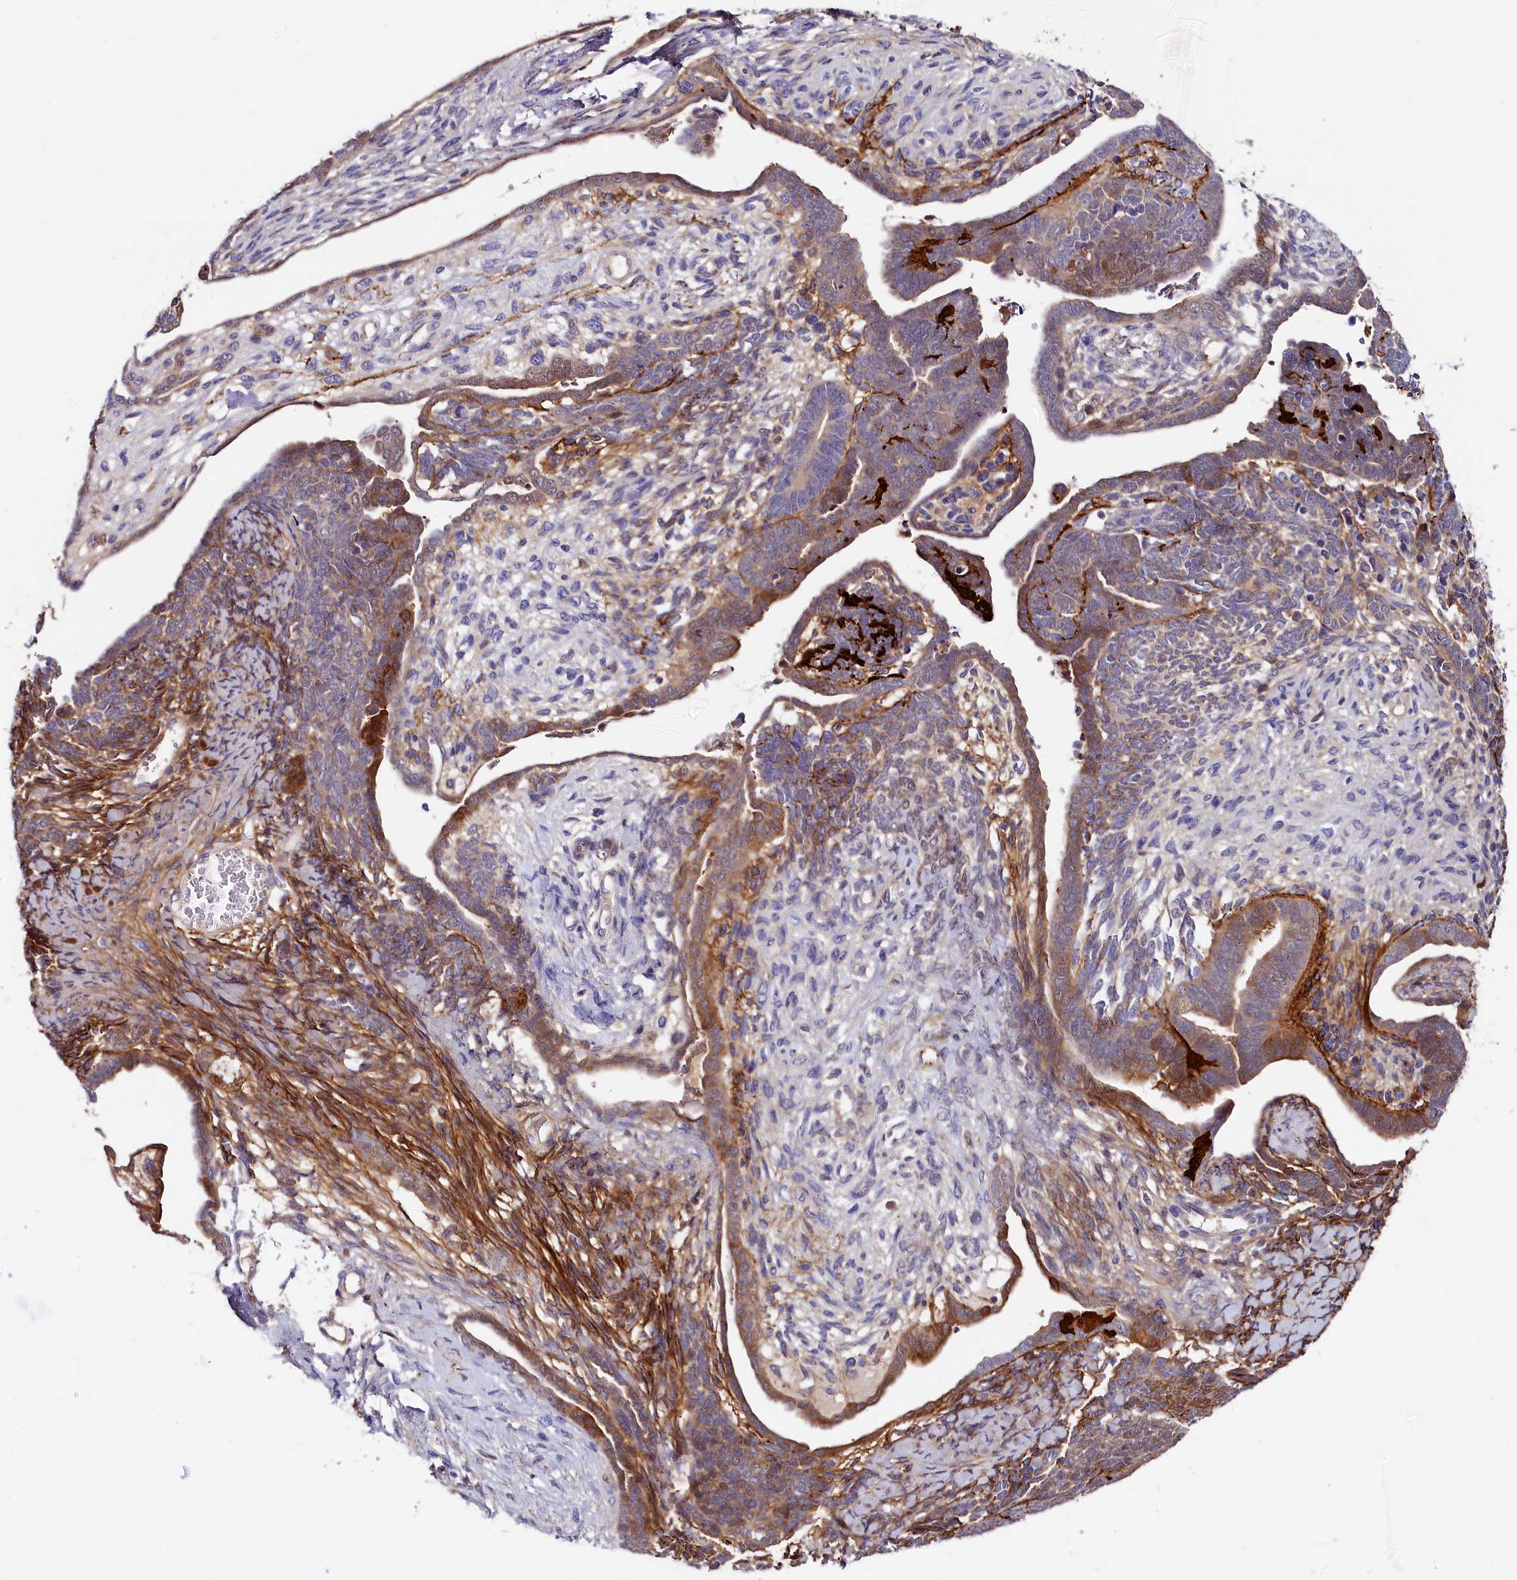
{"staining": {"intensity": "moderate", "quantity": "<25%", "location": "cytoplasmic/membranous"}, "tissue": "endometrial cancer", "cell_type": "Tumor cells", "image_type": "cancer", "snomed": [{"axis": "morphology", "description": "Neoplasm, malignant, NOS"}, {"axis": "topography", "description": "Endometrium"}], "caption": "Endometrial cancer was stained to show a protein in brown. There is low levels of moderate cytoplasmic/membranous positivity in approximately <25% of tumor cells.", "gene": "KATNB1", "patient": {"sex": "female", "age": 74}}